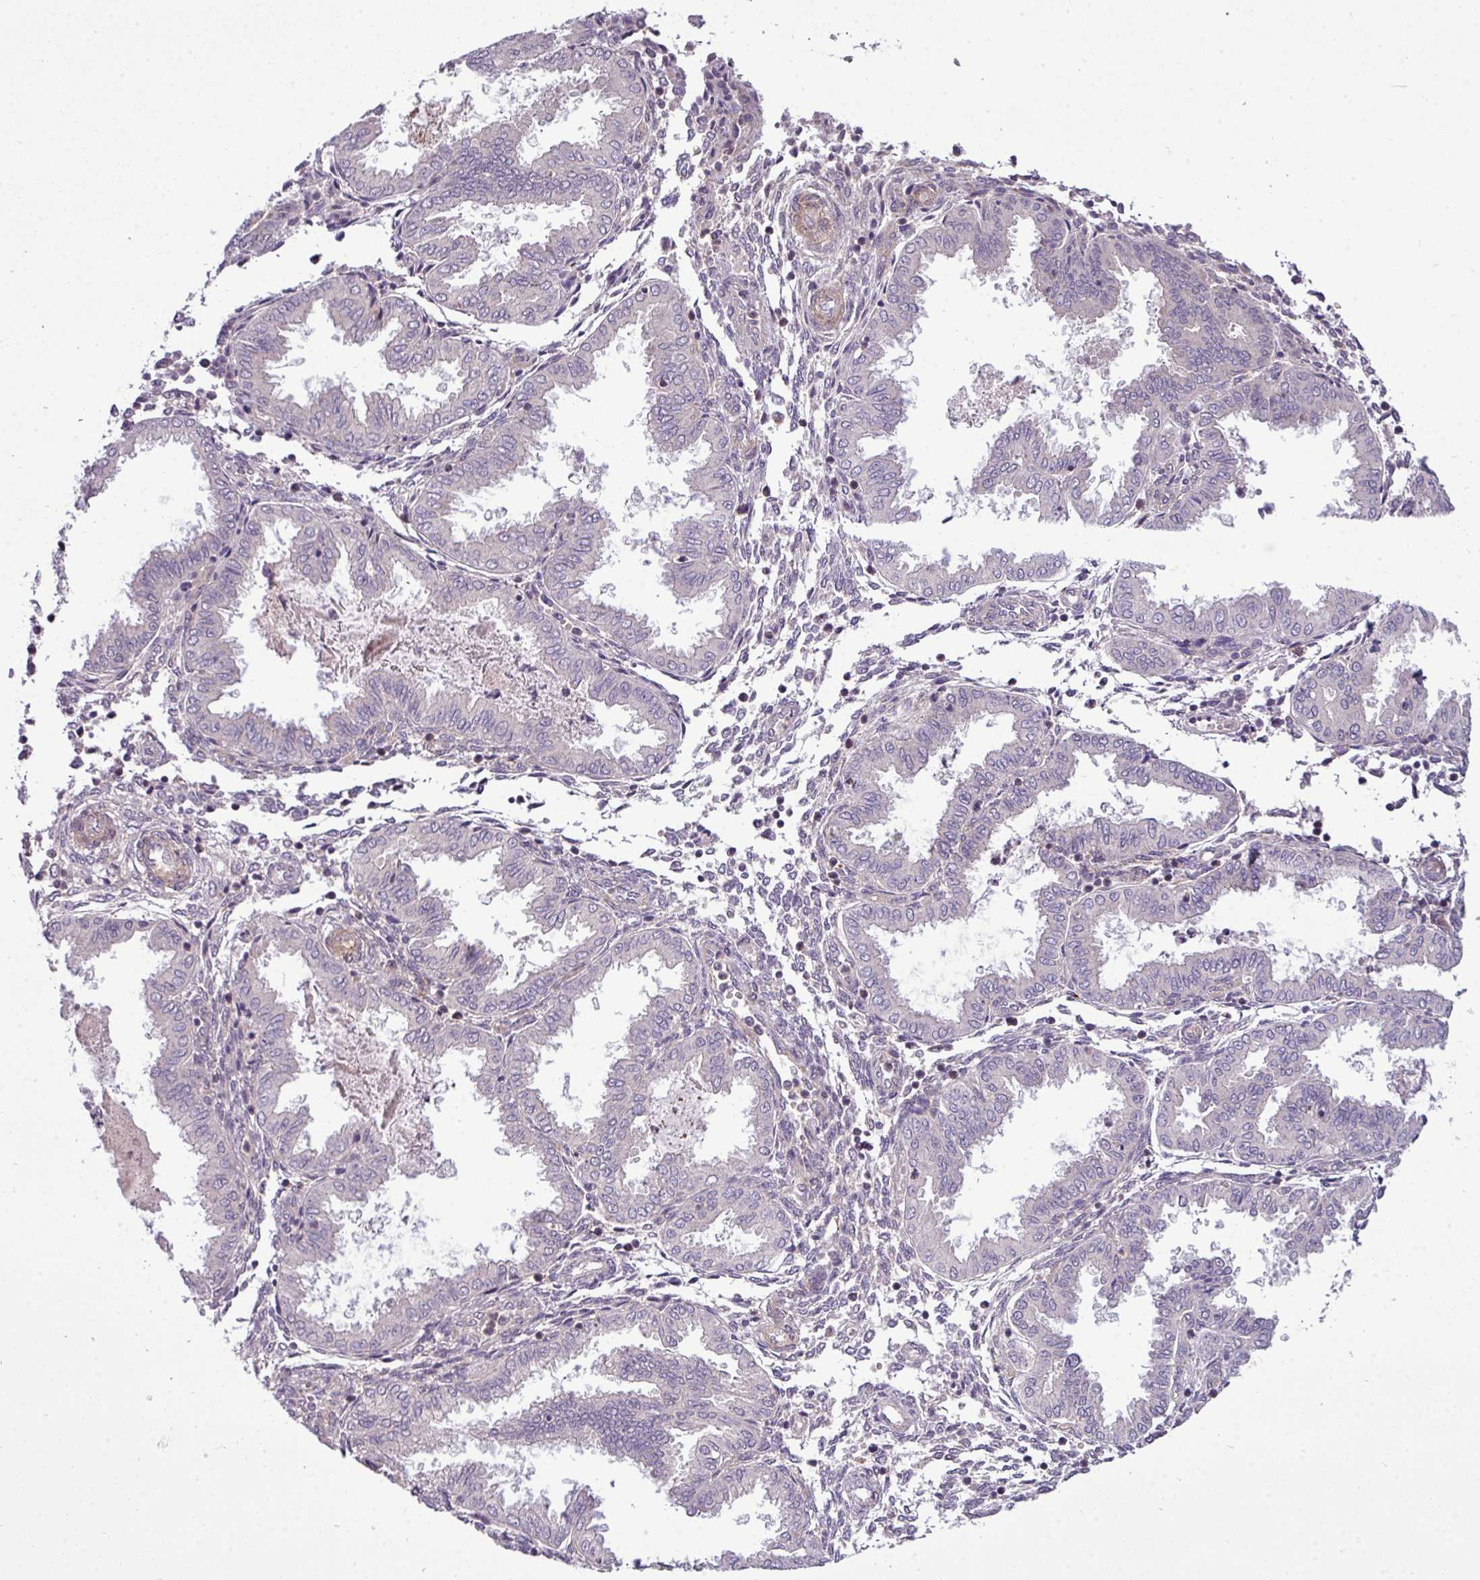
{"staining": {"intensity": "negative", "quantity": "none", "location": "none"}, "tissue": "endometrium", "cell_type": "Cells in endometrial stroma", "image_type": "normal", "snomed": [{"axis": "morphology", "description": "Normal tissue, NOS"}, {"axis": "topography", "description": "Endometrium"}], "caption": "Human endometrium stained for a protein using IHC demonstrates no expression in cells in endometrial stroma.", "gene": "ZNF35", "patient": {"sex": "female", "age": 33}}